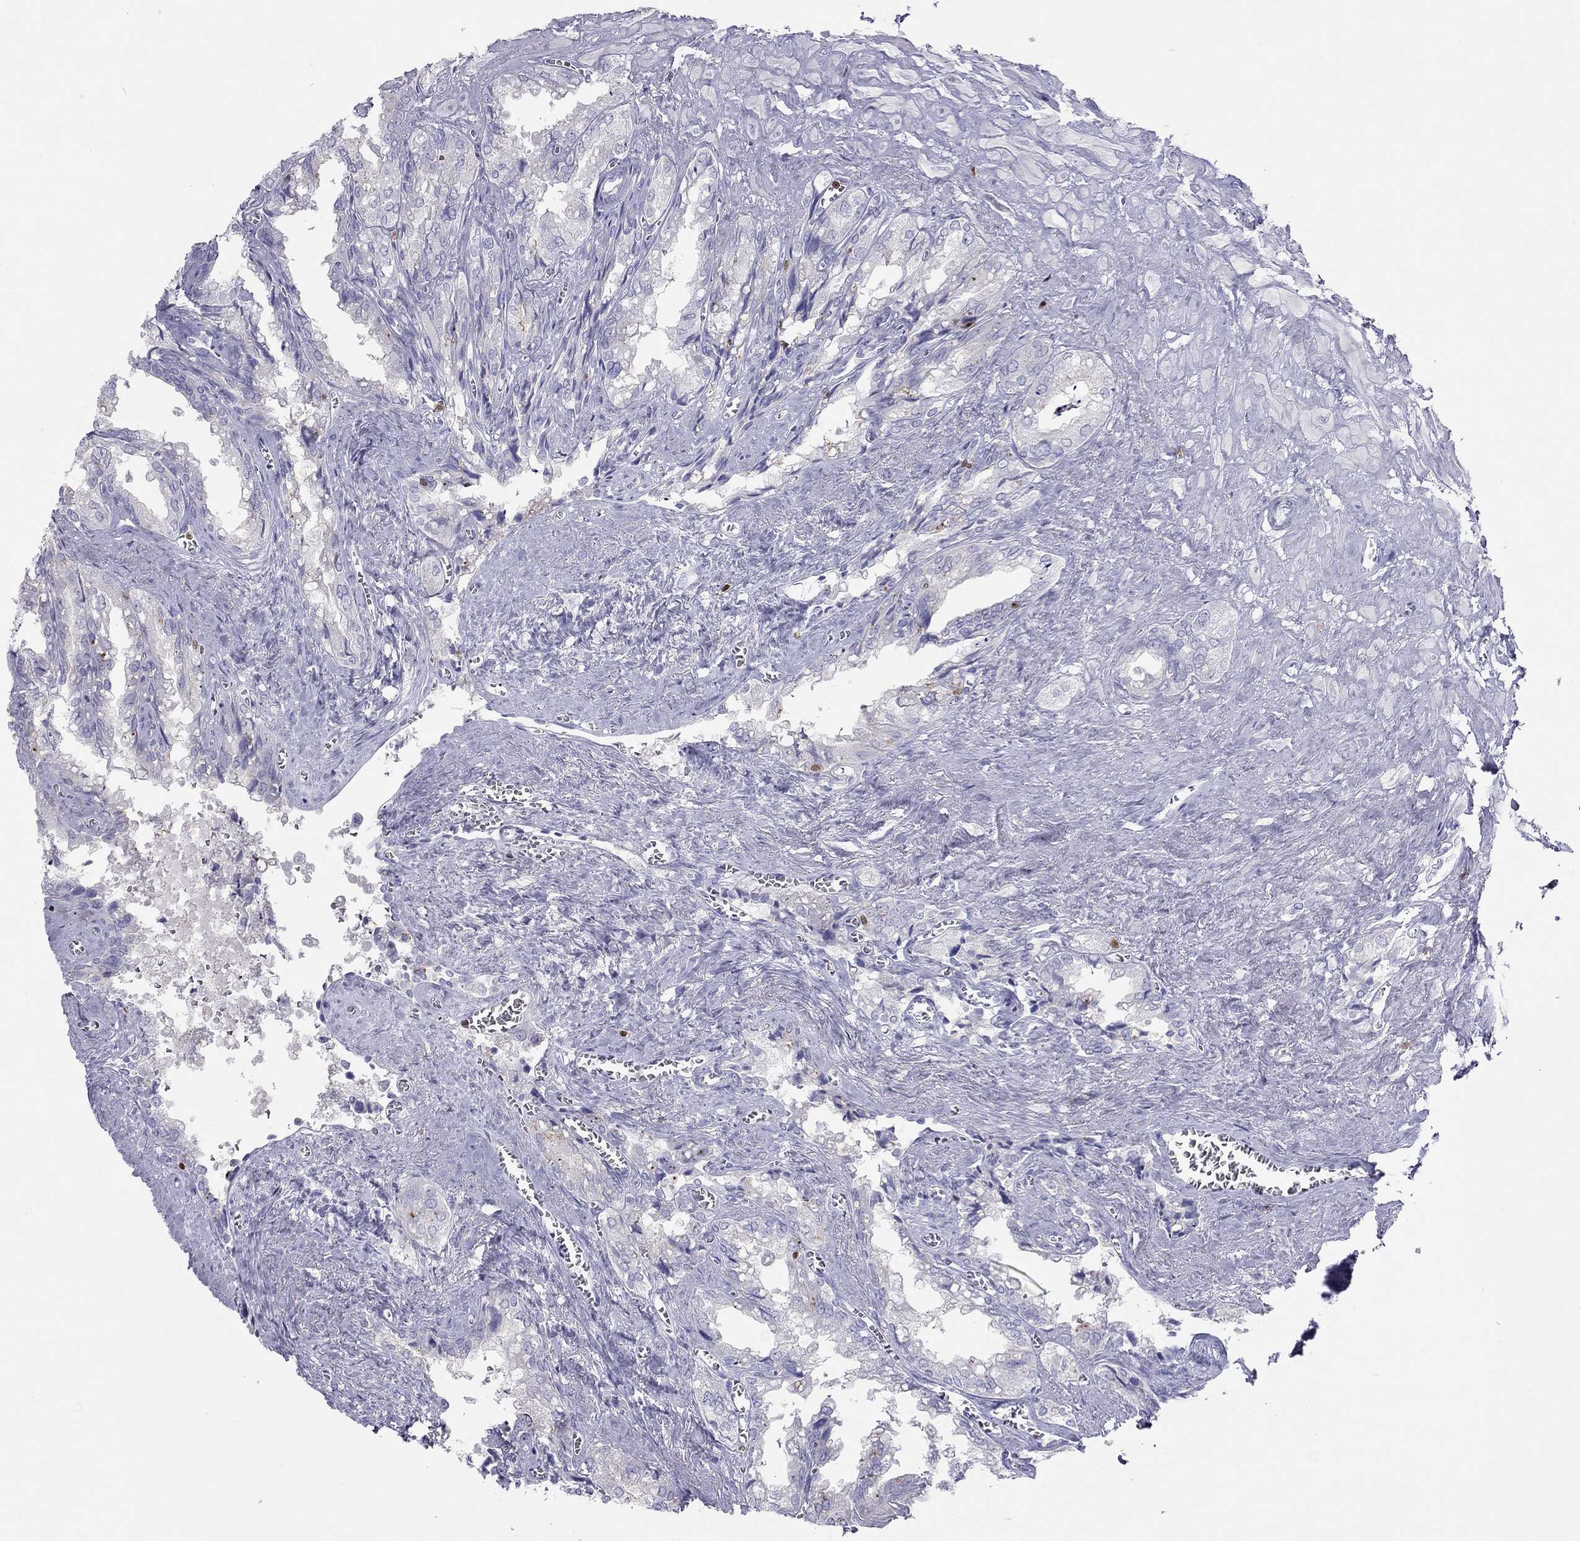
{"staining": {"intensity": "negative", "quantity": "none", "location": "none"}, "tissue": "seminal vesicle", "cell_type": "Glandular cells", "image_type": "normal", "snomed": [{"axis": "morphology", "description": "Normal tissue, NOS"}, {"axis": "topography", "description": "Seminal veicle"}], "caption": "An image of human seminal vesicle is negative for staining in glandular cells.", "gene": "SH2D2A", "patient": {"sex": "male", "age": 67}}